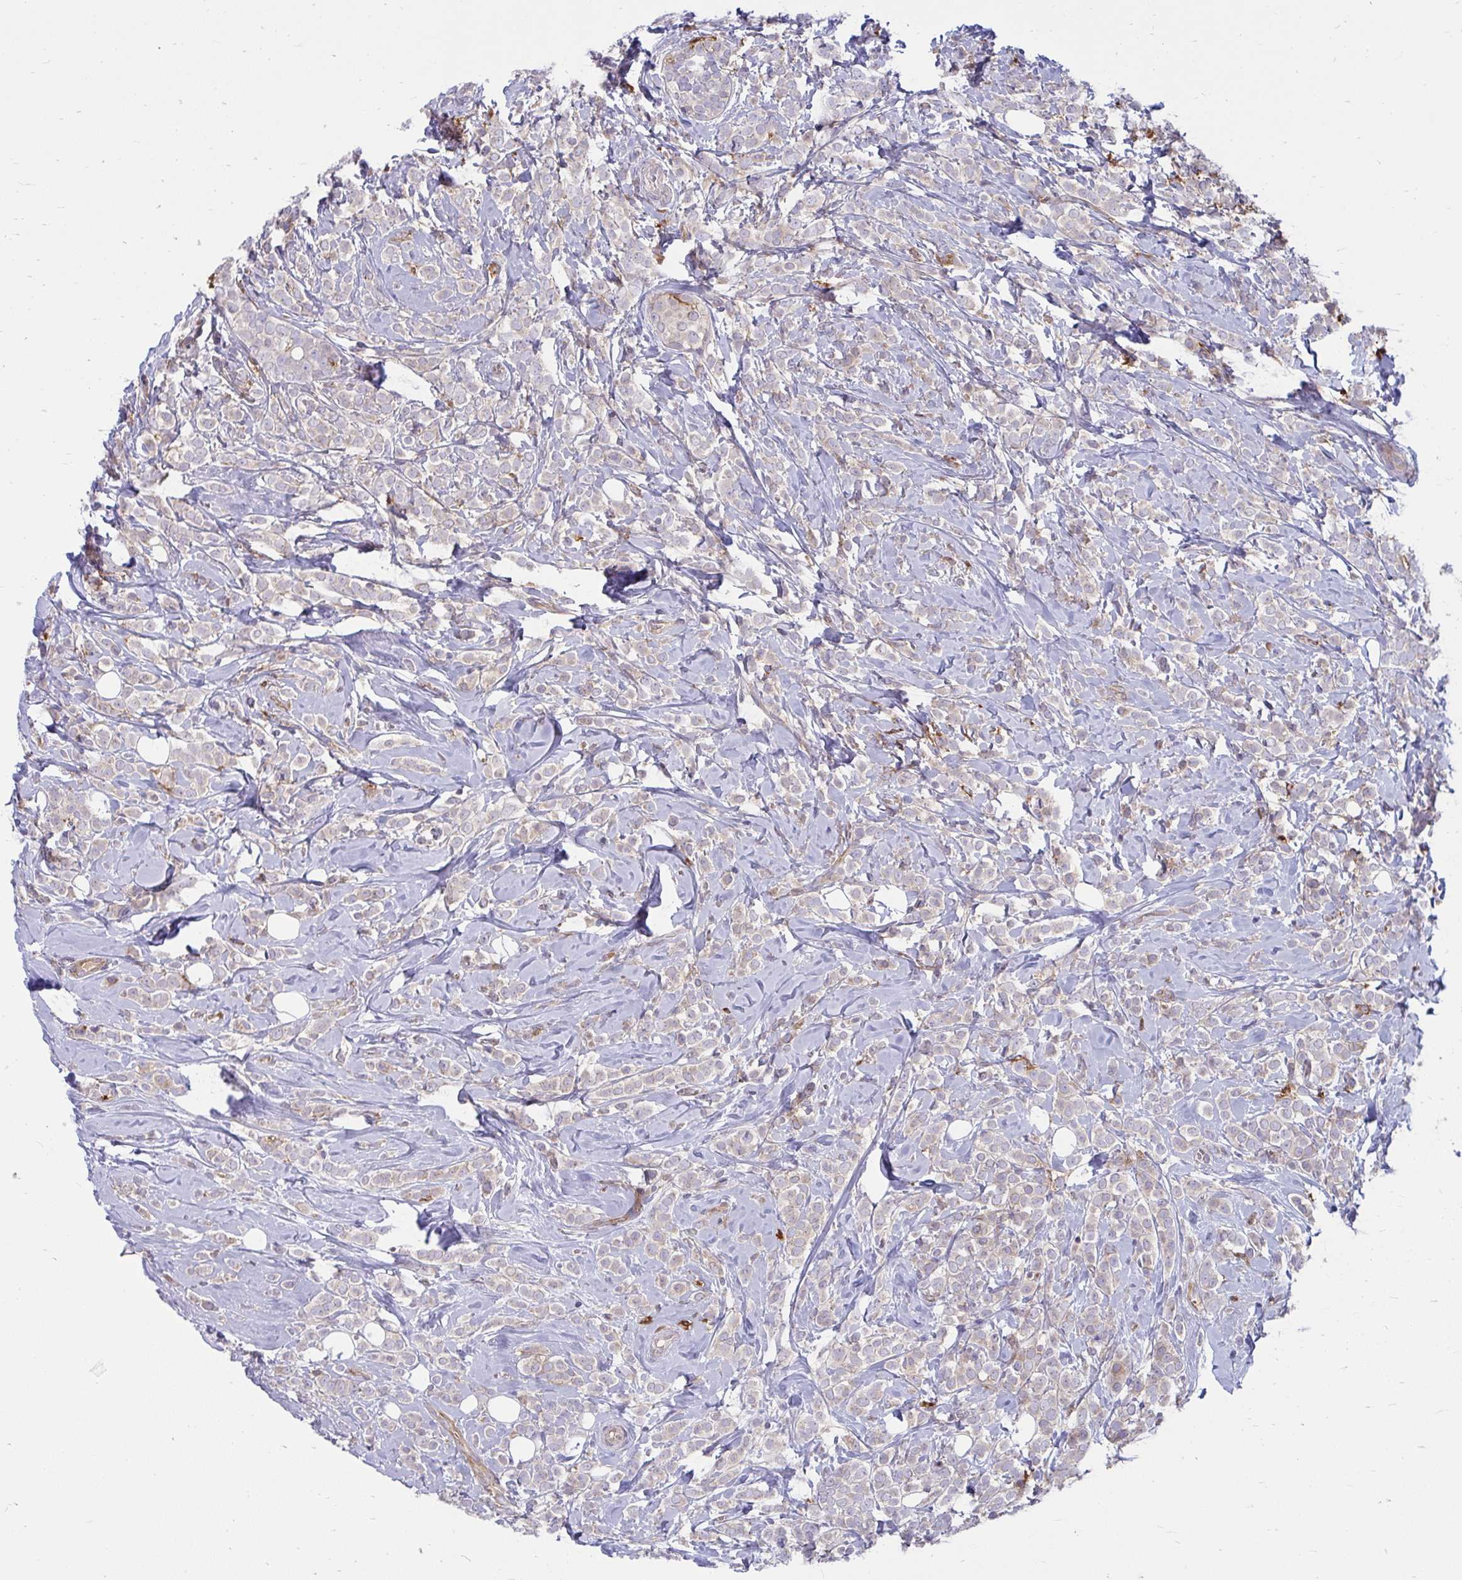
{"staining": {"intensity": "negative", "quantity": "none", "location": "none"}, "tissue": "breast cancer", "cell_type": "Tumor cells", "image_type": "cancer", "snomed": [{"axis": "morphology", "description": "Lobular carcinoma"}, {"axis": "topography", "description": "Breast"}], "caption": "A high-resolution image shows immunohistochemistry staining of breast cancer, which reveals no significant expression in tumor cells.", "gene": "ASAP1", "patient": {"sex": "female", "age": 49}}